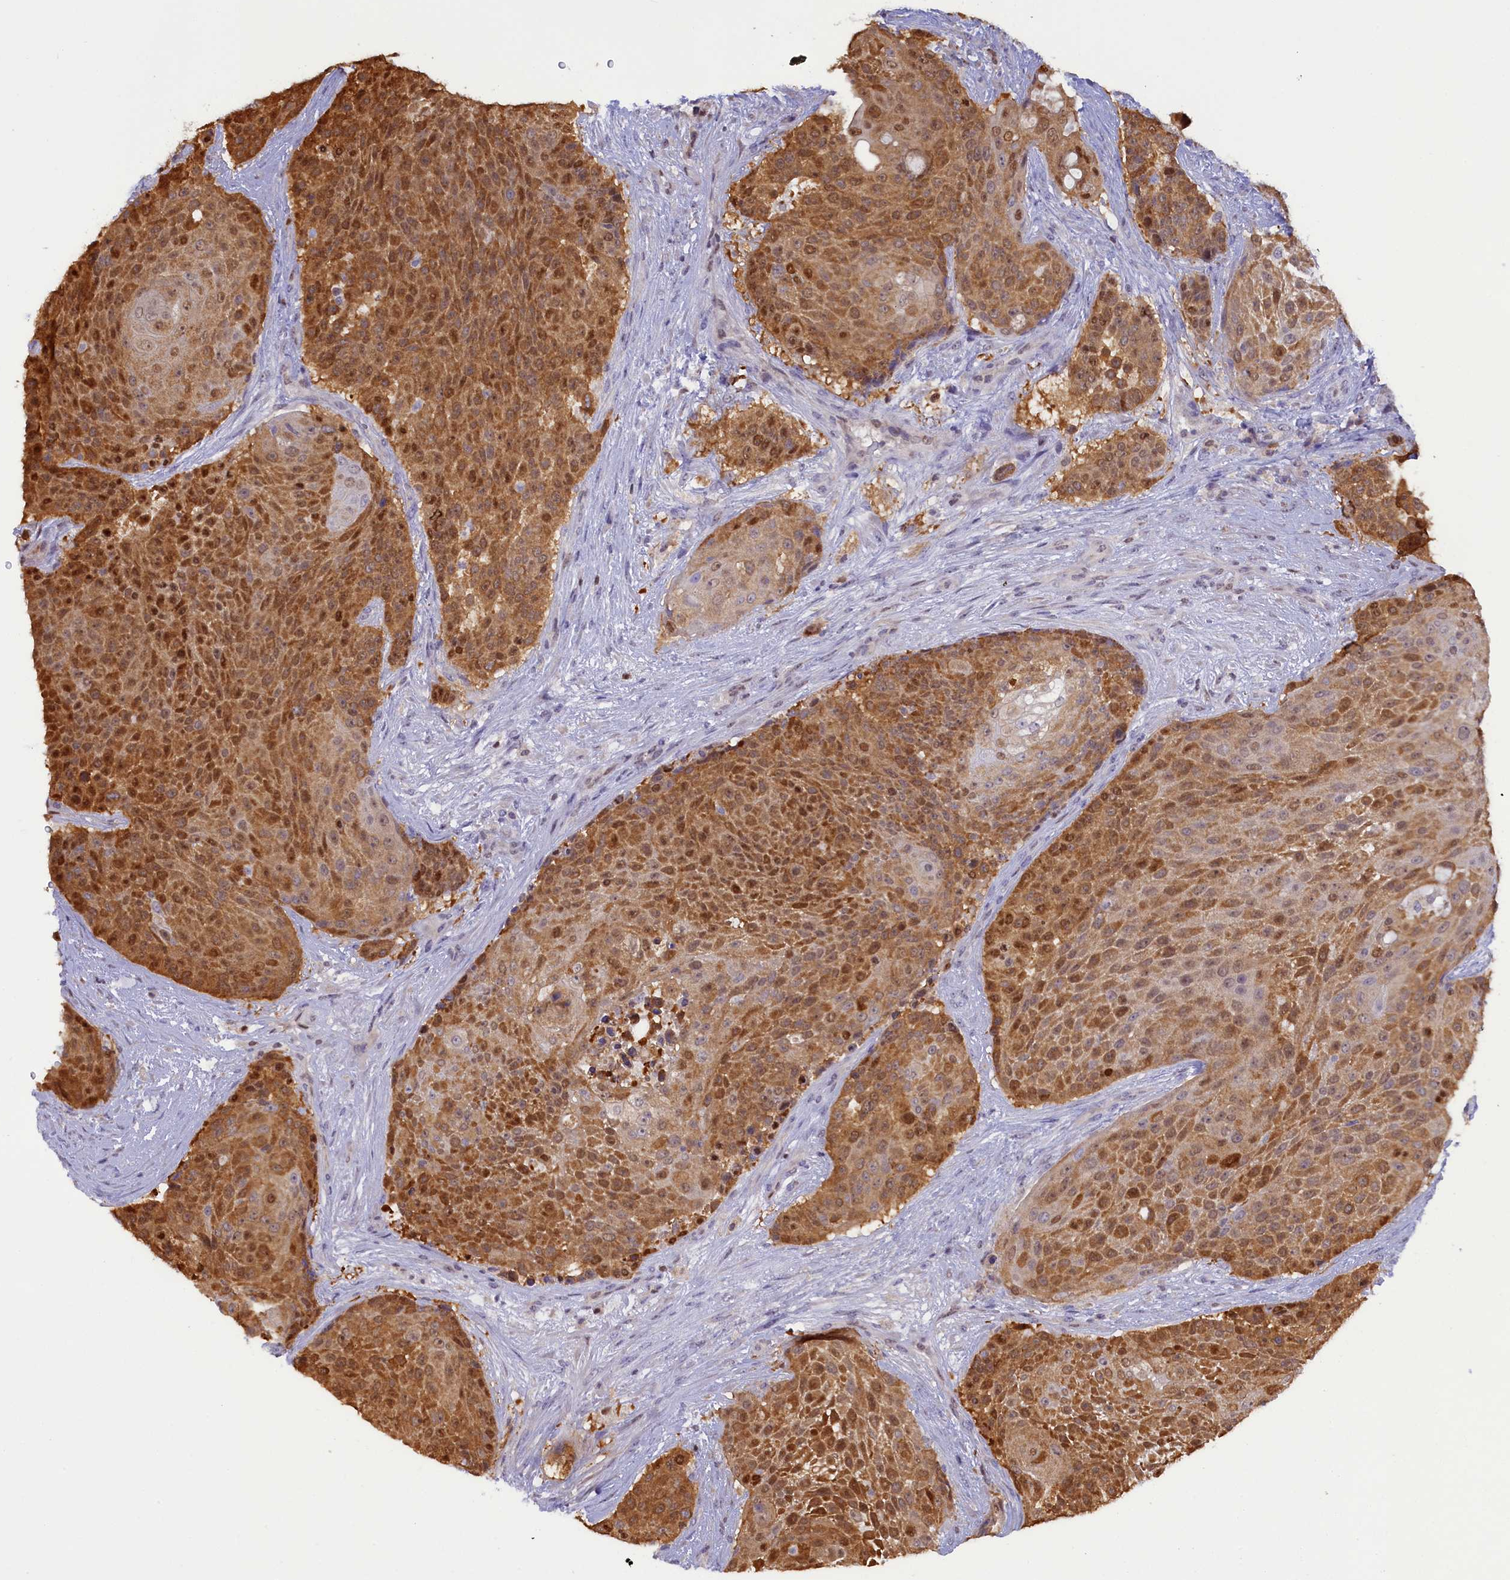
{"staining": {"intensity": "moderate", "quantity": ">75%", "location": "cytoplasmic/membranous,nuclear"}, "tissue": "urothelial cancer", "cell_type": "Tumor cells", "image_type": "cancer", "snomed": [{"axis": "morphology", "description": "Urothelial carcinoma, High grade"}, {"axis": "topography", "description": "Urinary bladder"}], "caption": "A photomicrograph showing moderate cytoplasmic/membranous and nuclear expression in about >75% of tumor cells in urothelial cancer, as visualized by brown immunohistochemical staining.", "gene": "IZUMO2", "patient": {"sex": "female", "age": 63}}